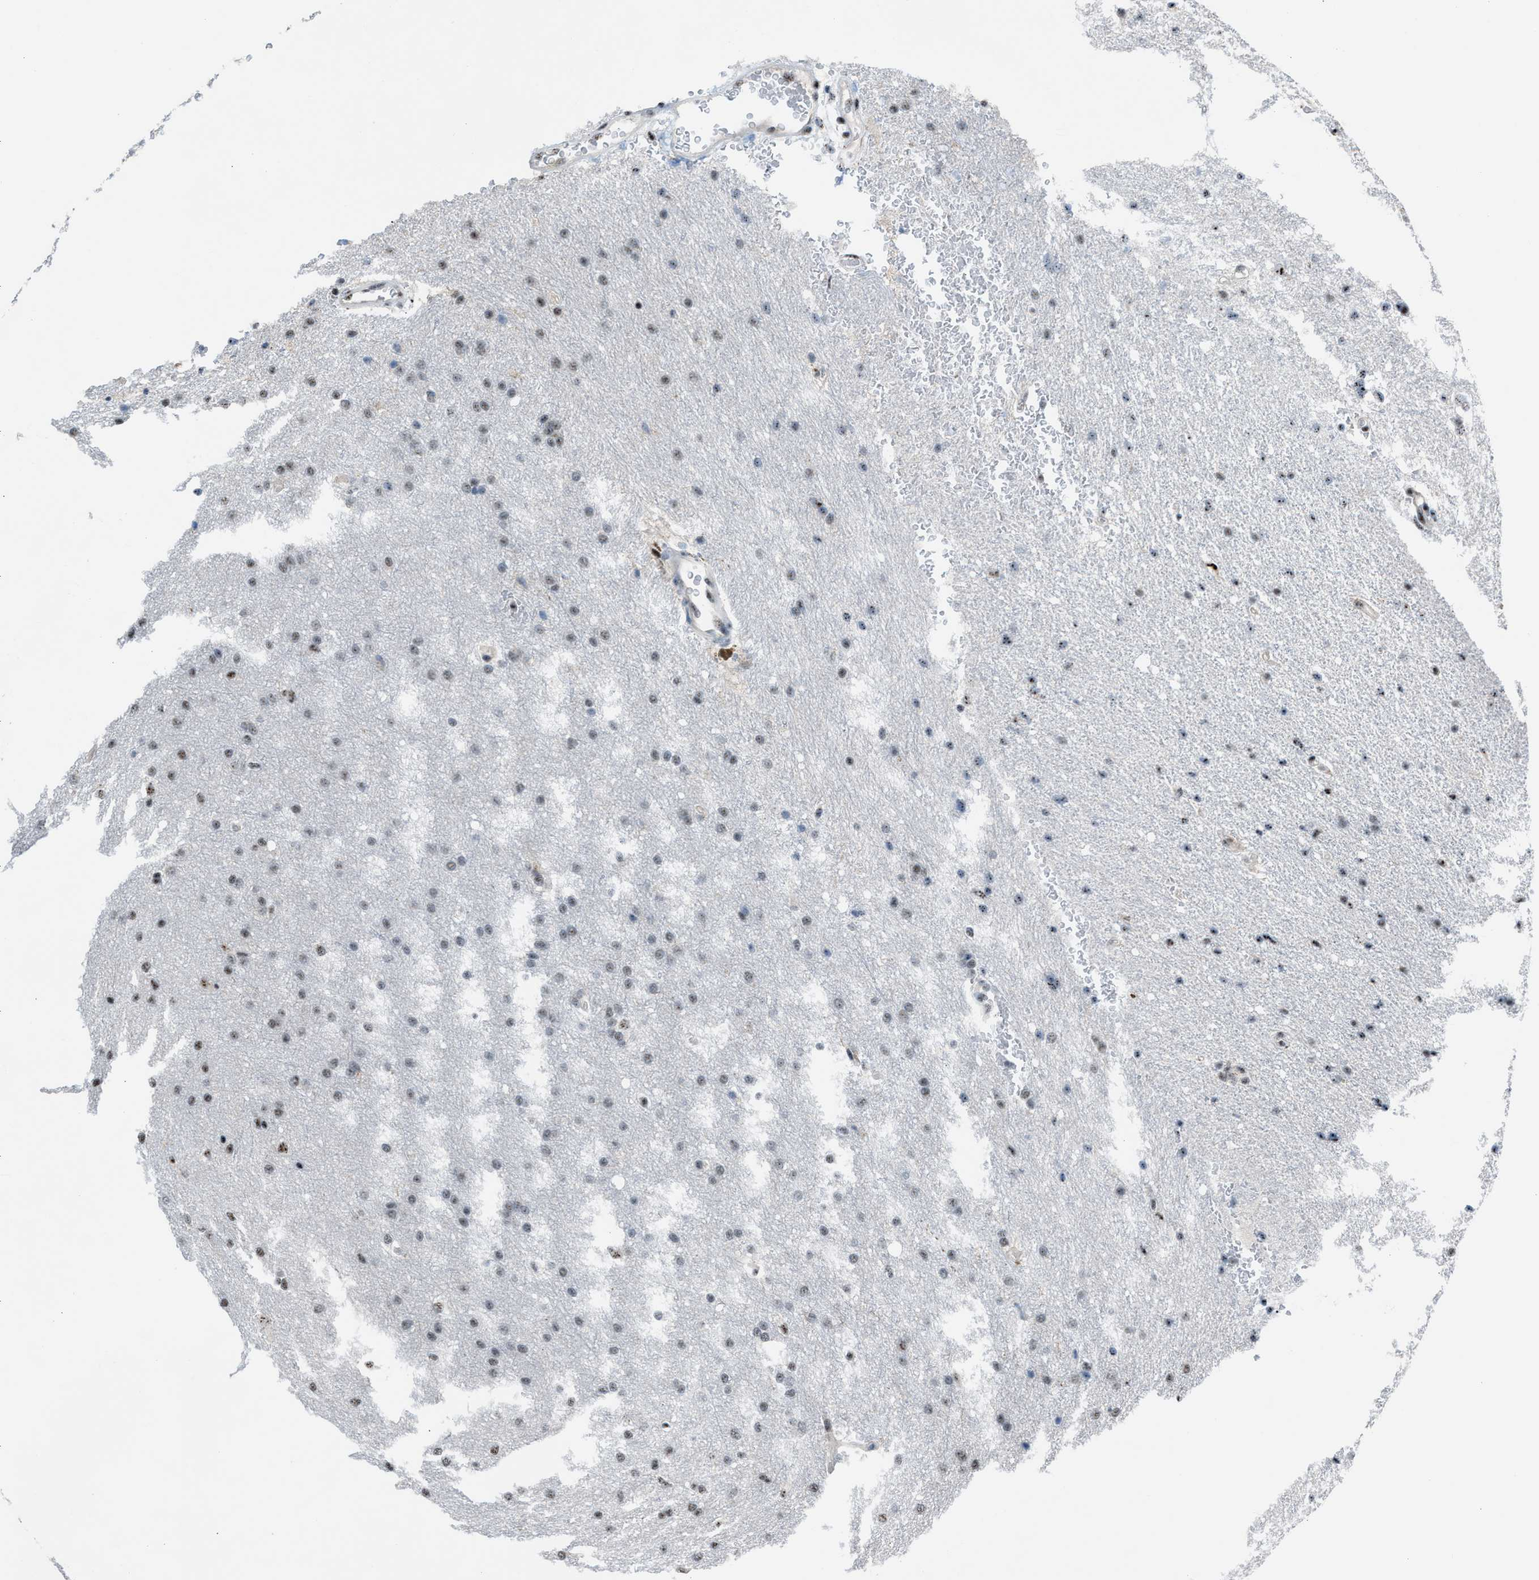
{"staining": {"intensity": "weak", "quantity": "25%-75%", "location": "nuclear"}, "tissue": "glioma", "cell_type": "Tumor cells", "image_type": "cancer", "snomed": [{"axis": "morphology", "description": "Glioma, malignant, Low grade"}, {"axis": "topography", "description": "Brain"}], "caption": "Approximately 25%-75% of tumor cells in human glioma exhibit weak nuclear protein expression as visualized by brown immunohistochemical staining.", "gene": "CENPP", "patient": {"sex": "female", "age": 37}}